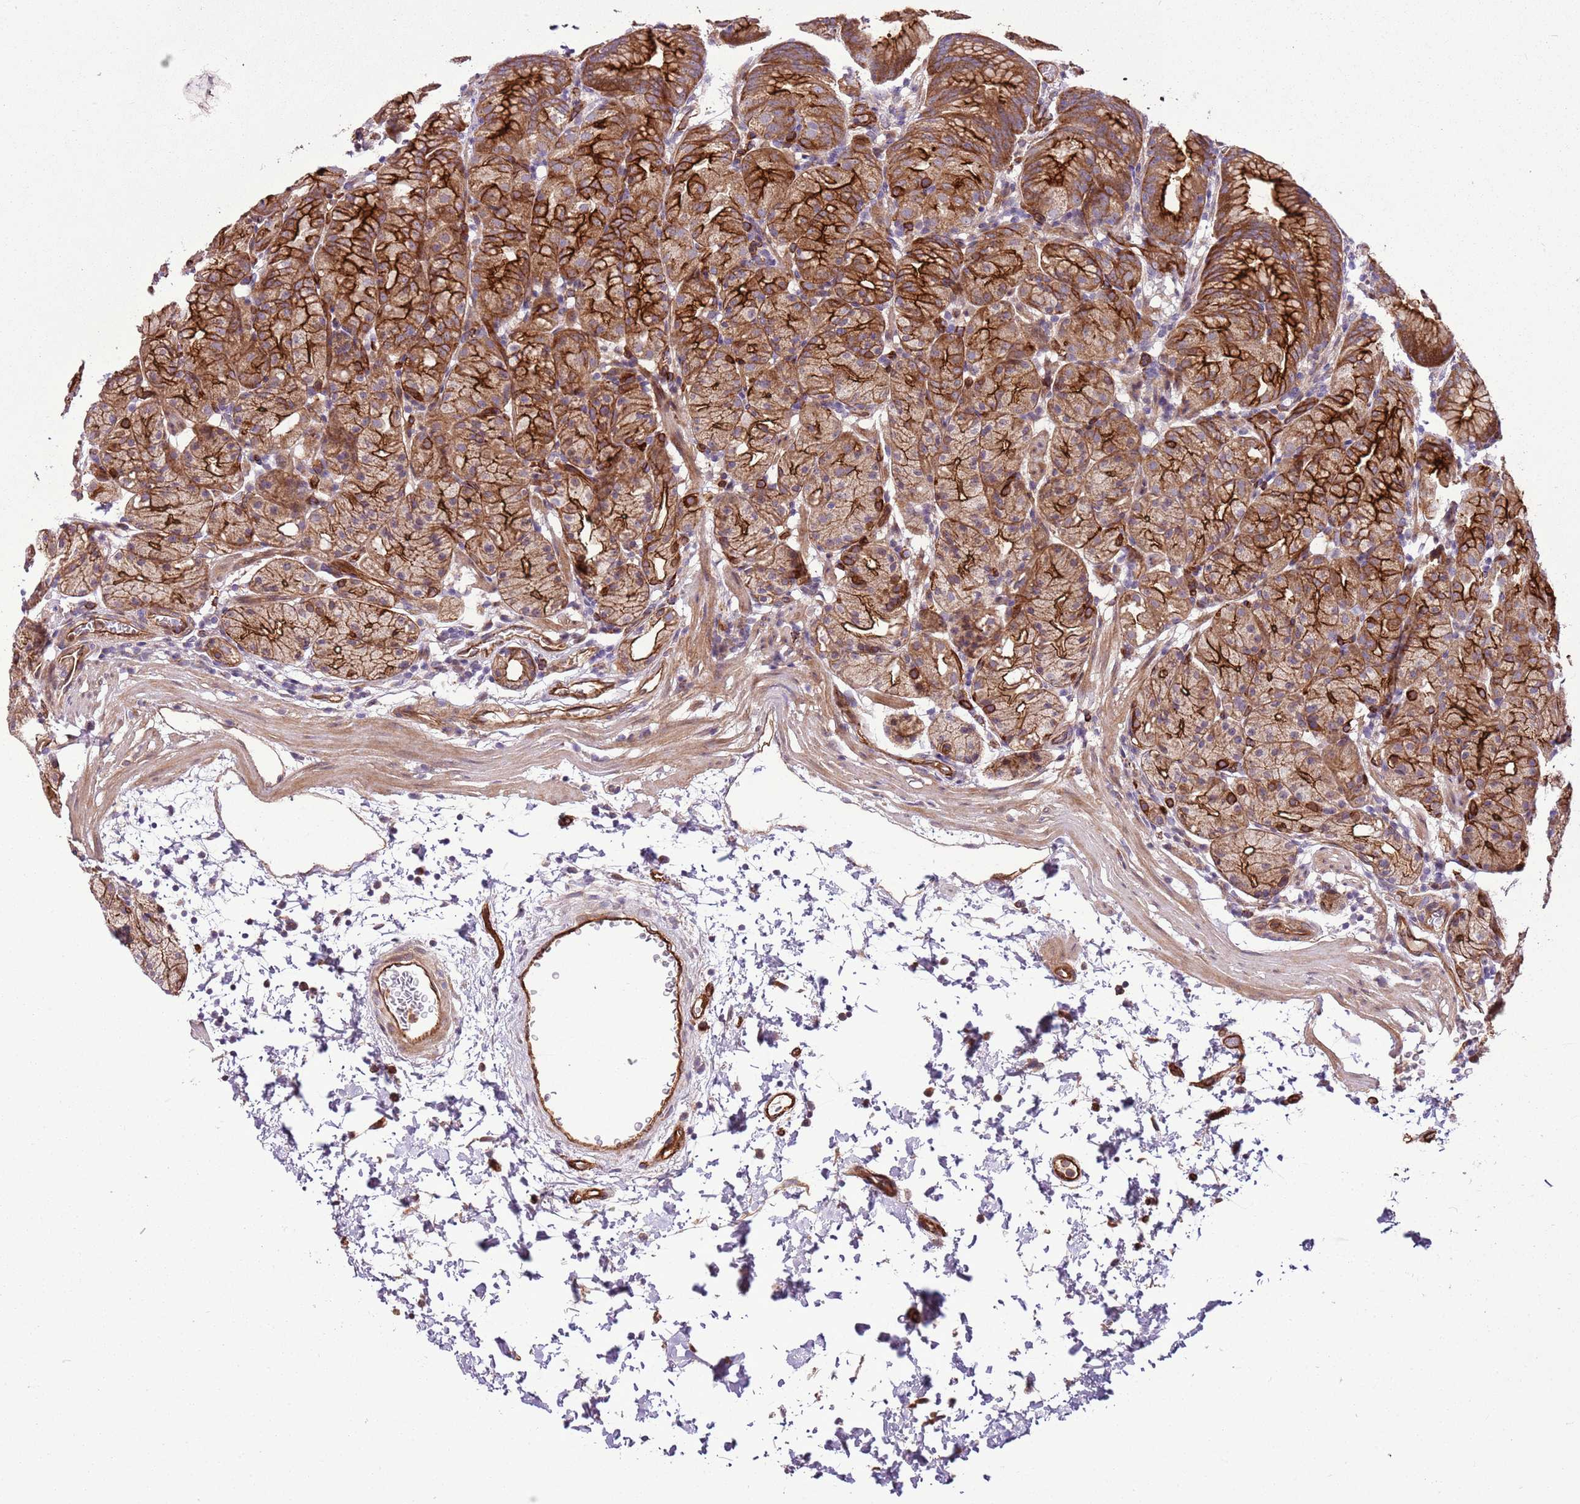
{"staining": {"intensity": "strong", "quantity": "25%-75%", "location": "cytoplasmic/membranous"}, "tissue": "stomach", "cell_type": "Glandular cells", "image_type": "normal", "snomed": [{"axis": "morphology", "description": "Normal tissue, NOS"}, {"axis": "topography", "description": "Stomach, upper"}], "caption": "High-magnification brightfield microscopy of benign stomach stained with DAB (3,3'-diaminobenzidine) (brown) and counterstained with hematoxylin (blue). glandular cells exhibit strong cytoplasmic/membranous positivity is identified in approximately25%-75% of cells. The staining is performed using DAB brown chromogen to label protein expression. The nuclei are counter-stained blue using hematoxylin.", "gene": "ZNF827", "patient": {"sex": "male", "age": 48}}